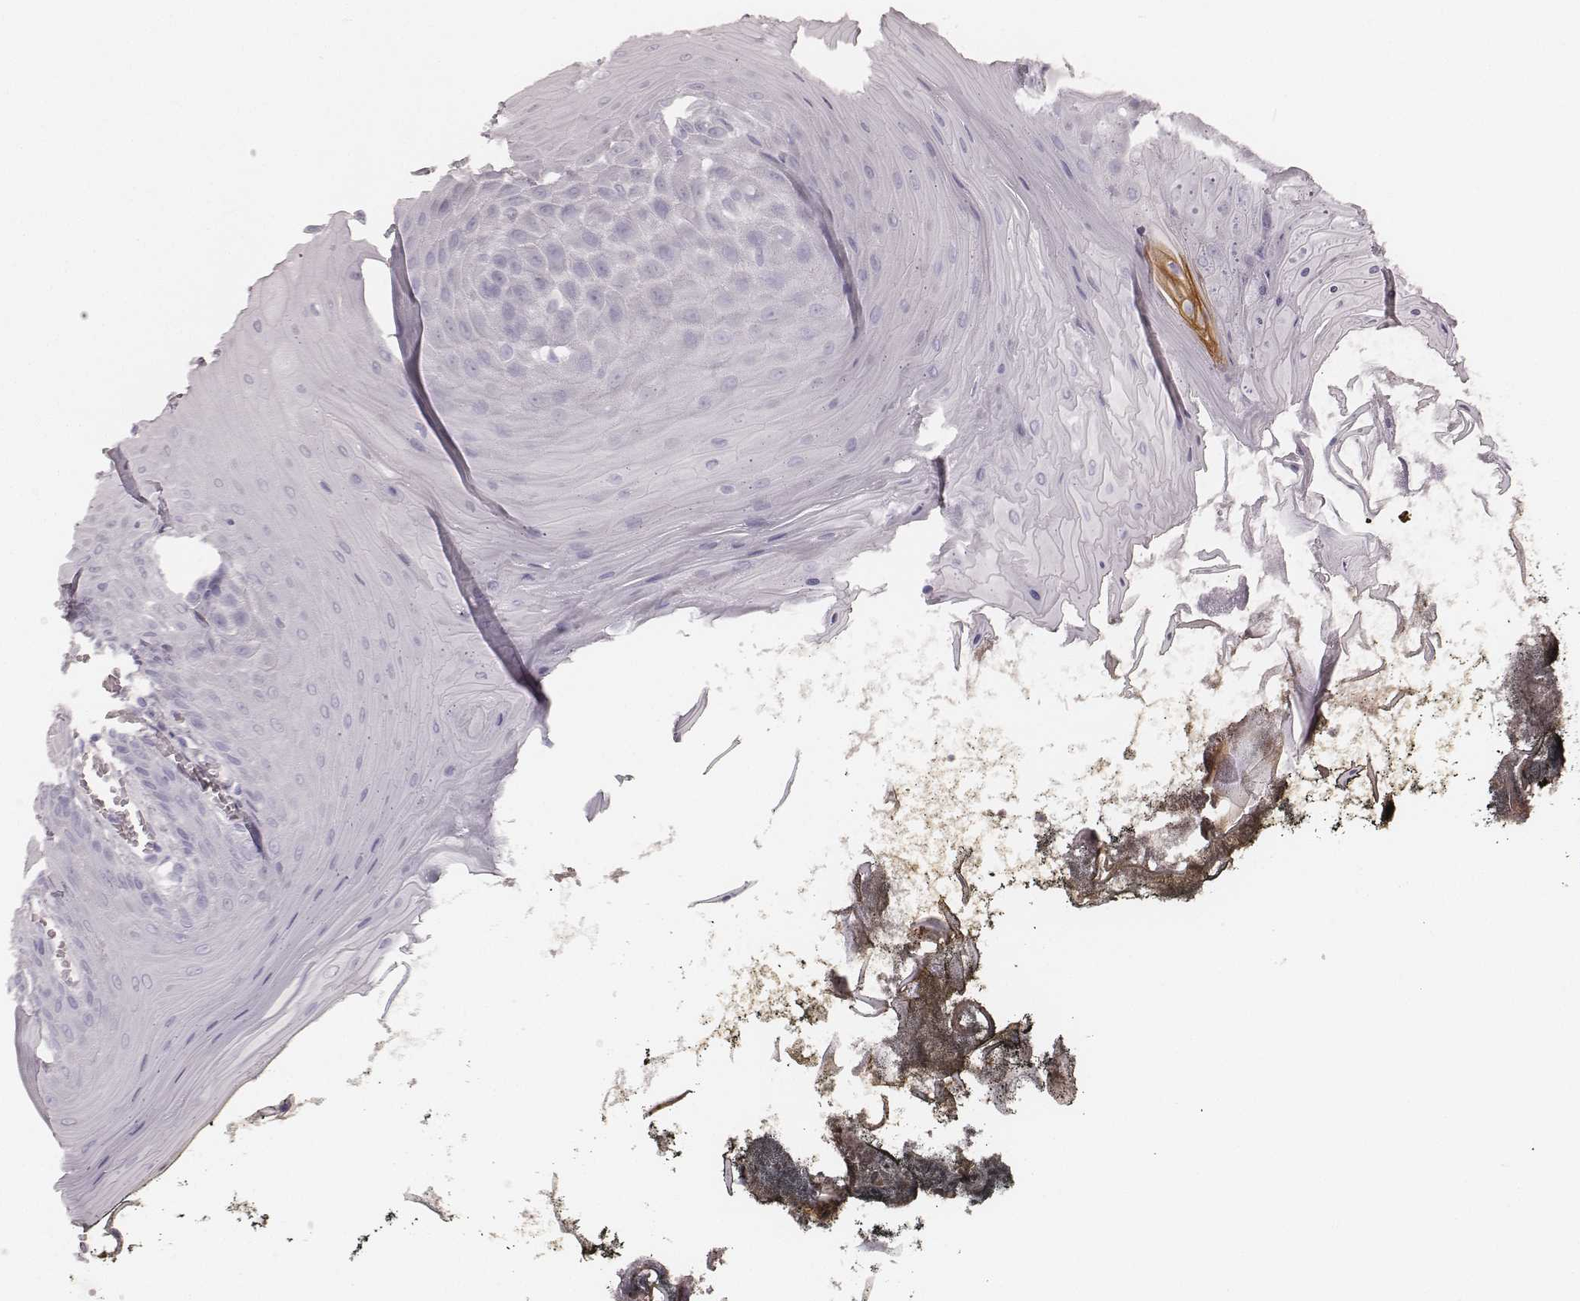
{"staining": {"intensity": "negative", "quantity": "none", "location": "none"}, "tissue": "oral mucosa", "cell_type": "Squamous epithelial cells", "image_type": "normal", "snomed": [{"axis": "morphology", "description": "Normal tissue, NOS"}, {"axis": "topography", "description": "Oral tissue"}], "caption": "IHC photomicrograph of benign oral mucosa: oral mucosa stained with DAB (3,3'-diaminobenzidine) reveals no significant protein expression in squamous epithelial cells.", "gene": "KRT34", "patient": {"sex": "male", "age": 9}}